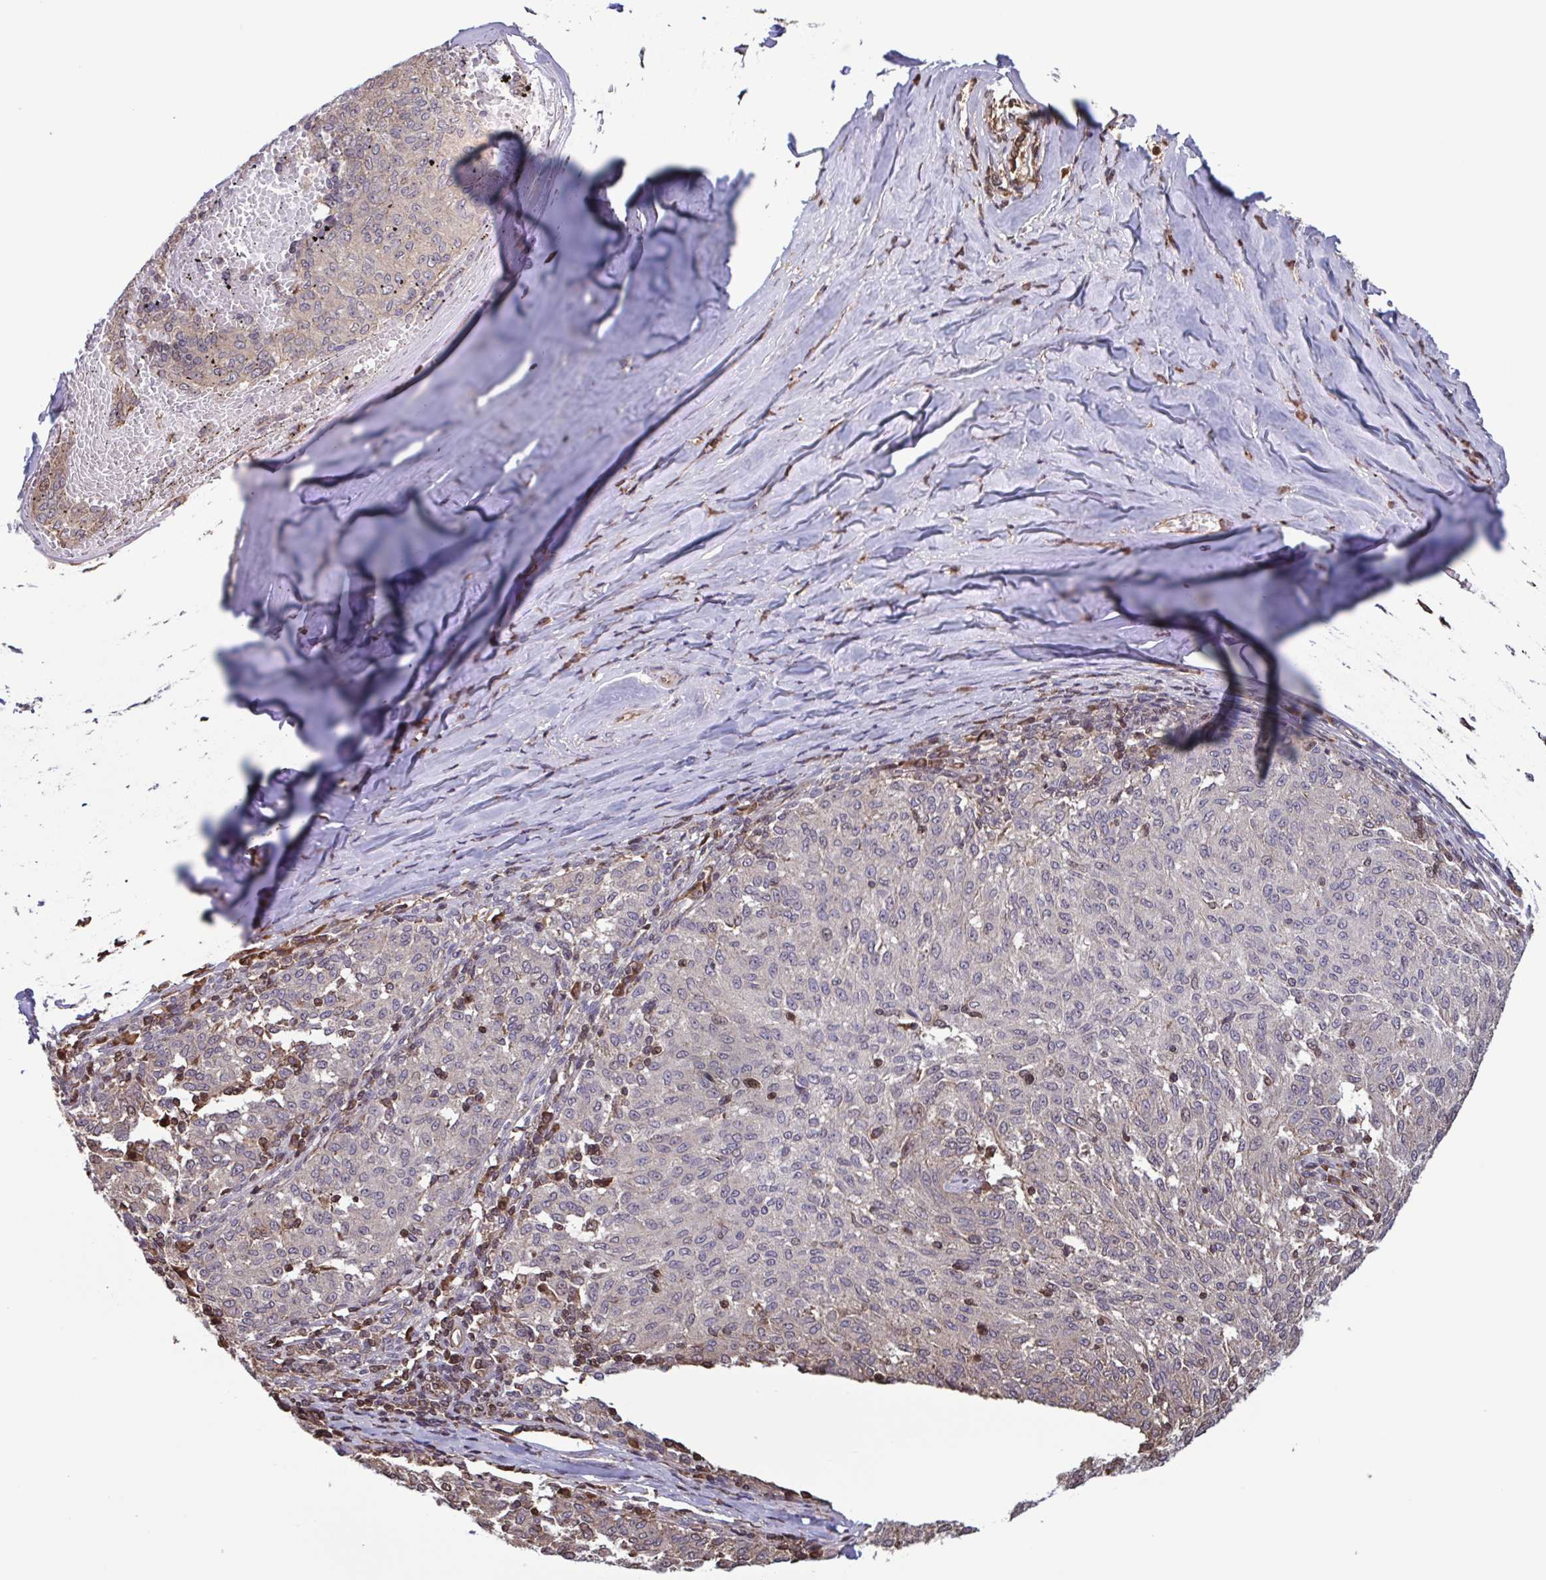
{"staining": {"intensity": "negative", "quantity": "none", "location": "none"}, "tissue": "melanoma", "cell_type": "Tumor cells", "image_type": "cancer", "snomed": [{"axis": "morphology", "description": "Malignant melanoma, NOS"}, {"axis": "topography", "description": "Skin"}], "caption": "Photomicrograph shows no protein staining in tumor cells of melanoma tissue.", "gene": "SEC63", "patient": {"sex": "female", "age": 72}}